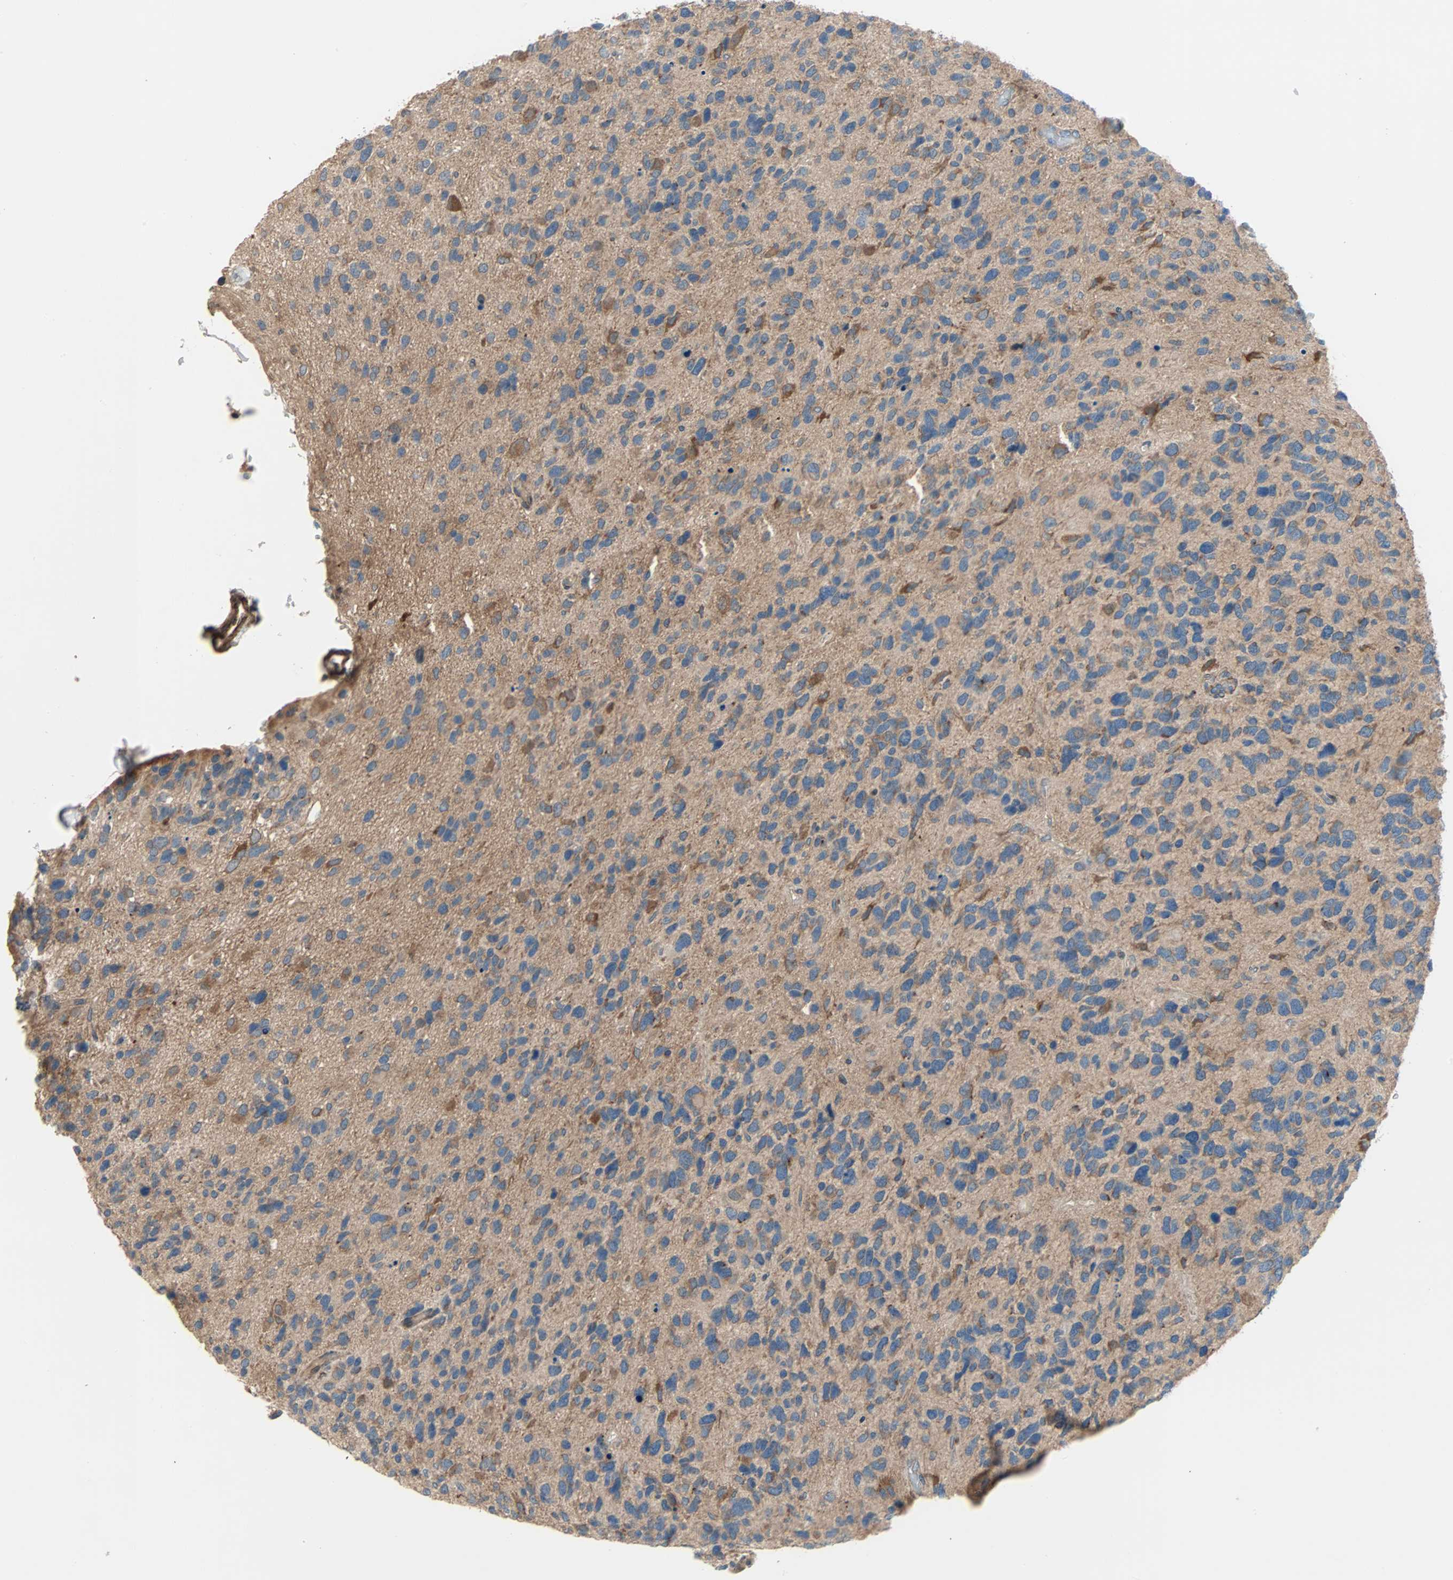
{"staining": {"intensity": "moderate", "quantity": ">75%", "location": "cytoplasmic/membranous"}, "tissue": "glioma", "cell_type": "Tumor cells", "image_type": "cancer", "snomed": [{"axis": "morphology", "description": "Glioma, malignant, High grade"}, {"axis": "topography", "description": "Brain"}], "caption": "High-magnification brightfield microscopy of glioma stained with DAB (brown) and counterstained with hematoxylin (blue). tumor cells exhibit moderate cytoplasmic/membranous expression is appreciated in approximately>75% of cells. (DAB (3,3'-diaminobenzidine) = brown stain, brightfield microscopy at high magnification).", "gene": "XYLT1", "patient": {"sex": "female", "age": 58}}